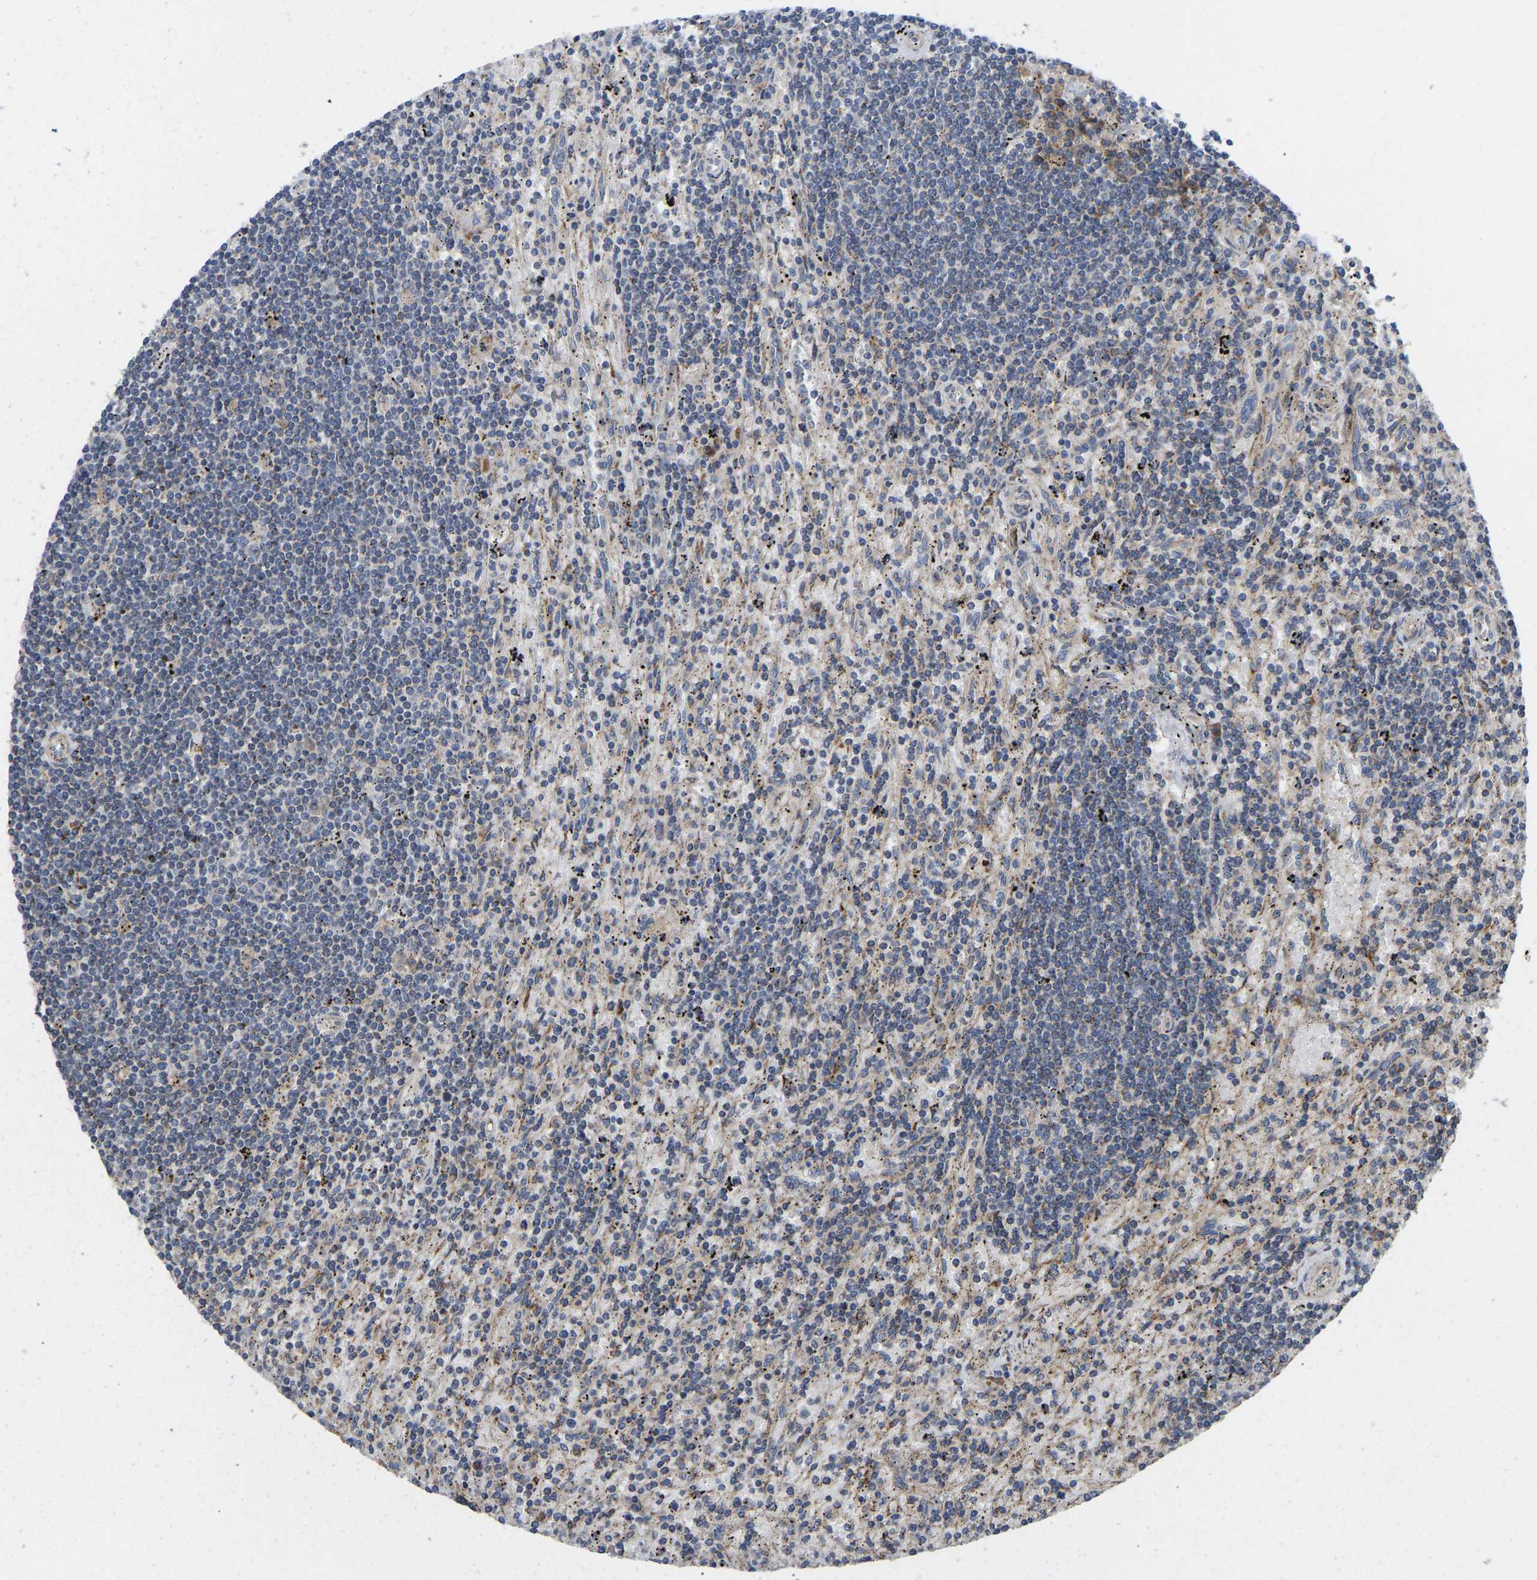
{"staining": {"intensity": "negative", "quantity": "none", "location": "none"}, "tissue": "lymphoma", "cell_type": "Tumor cells", "image_type": "cancer", "snomed": [{"axis": "morphology", "description": "Malignant lymphoma, non-Hodgkin's type, Low grade"}, {"axis": "topography", "description": "Spleen"}], "caption": "Tumor cells are negative for protein expression in human lymphoma.", "gene": "HACD2", "patient": {"sex": "male", "age": 76}}